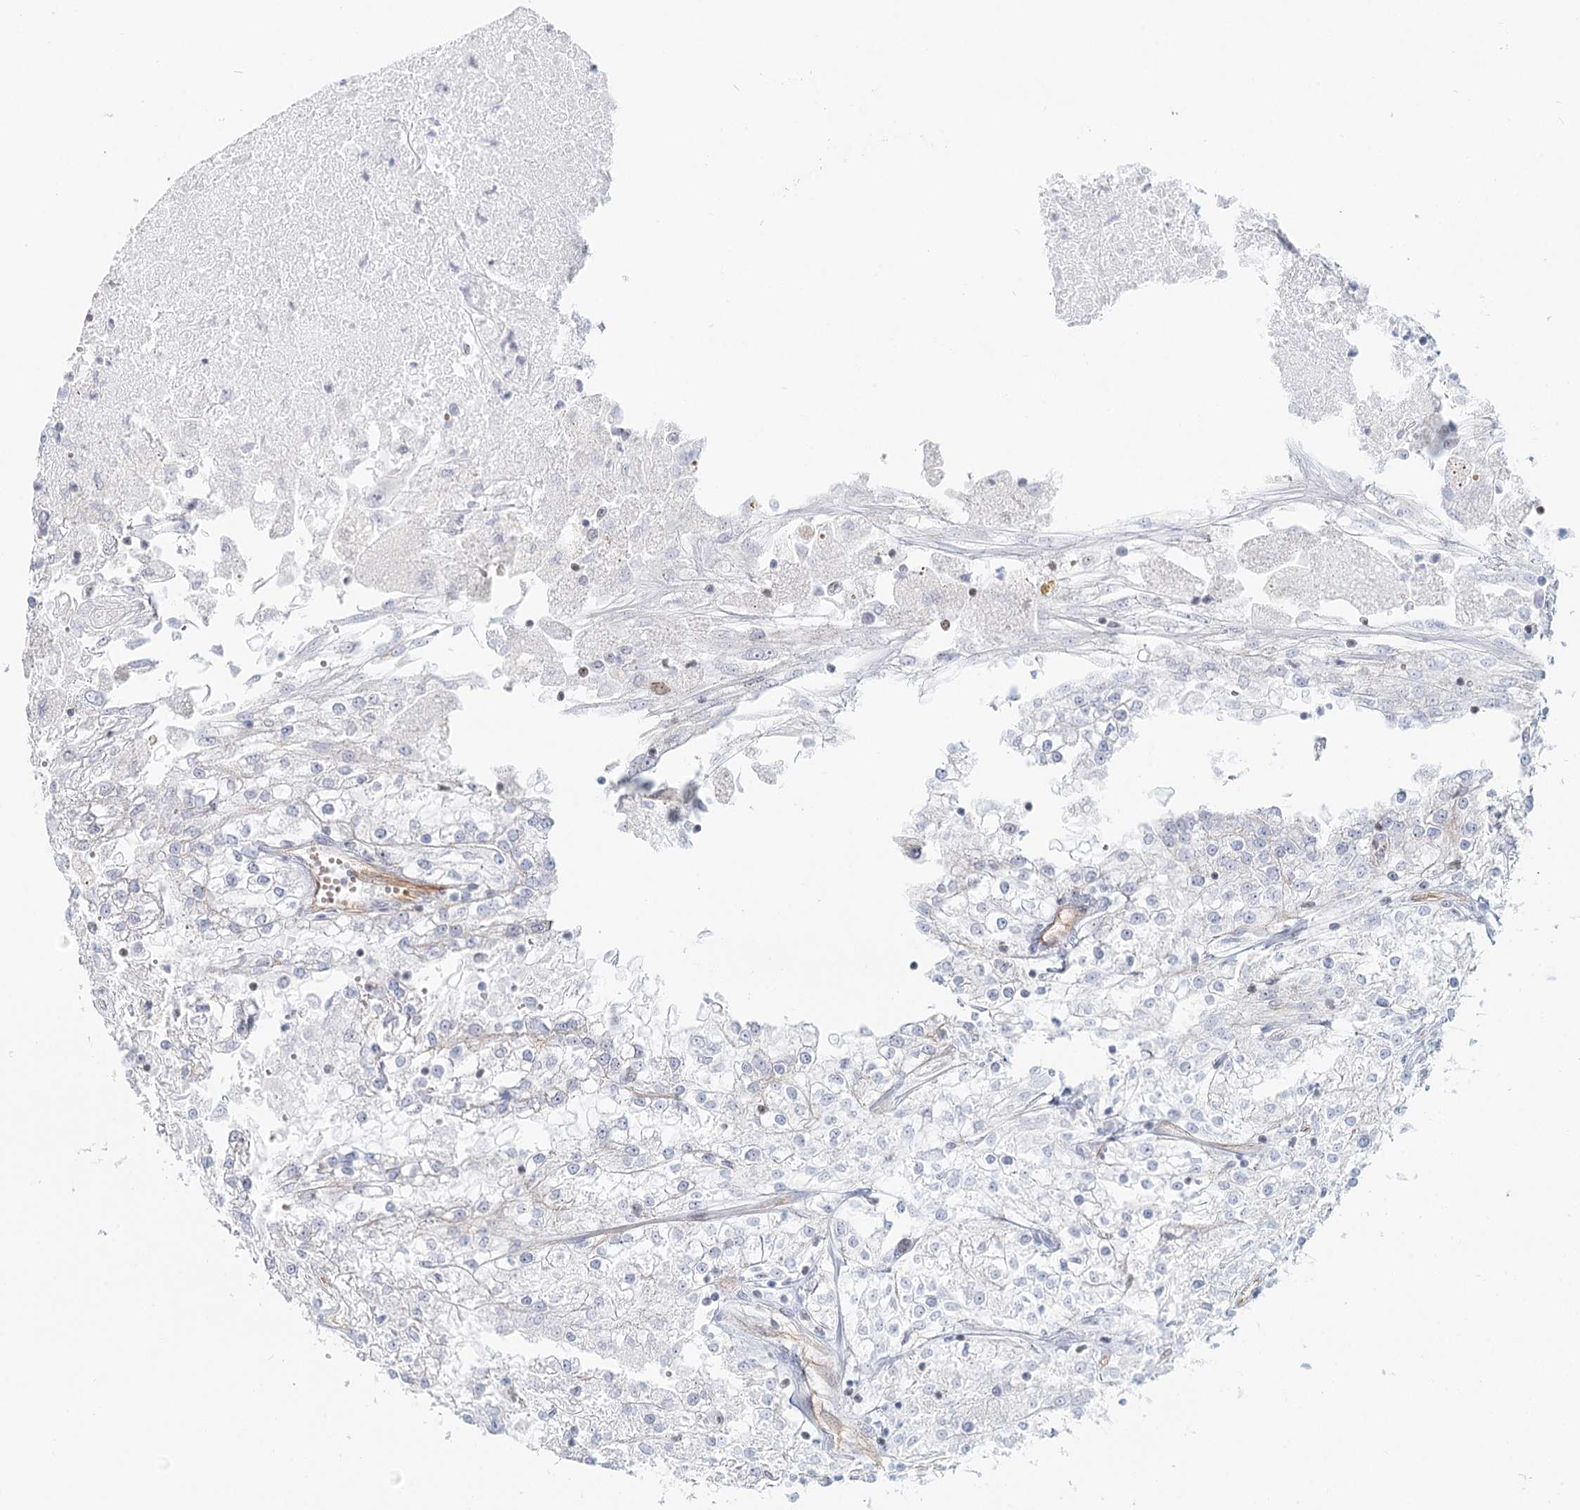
{"staining": {"intensity": "negative", "quantity": "none", "location": "none"}, "tissue": "renal cancer", "cell_type": "Tumor cells", "image_type": "cancer", "snomed": [{"axis": "morphology", "description": "Adenocarcinoma, NOS"}, {"axis": "topography", "description": "Kidney"}], "caption": "High magnification brightfield microscopy of renal cancer (adenocarcinoma) stained with DAB (3,3'-diaminobenzidine) (brown) and counterstained with hematoxylin (blue): tumor cells show no significant positivity.", "gene": "ZFYVE28", "patient": {"sex": "female", "age": 52}}